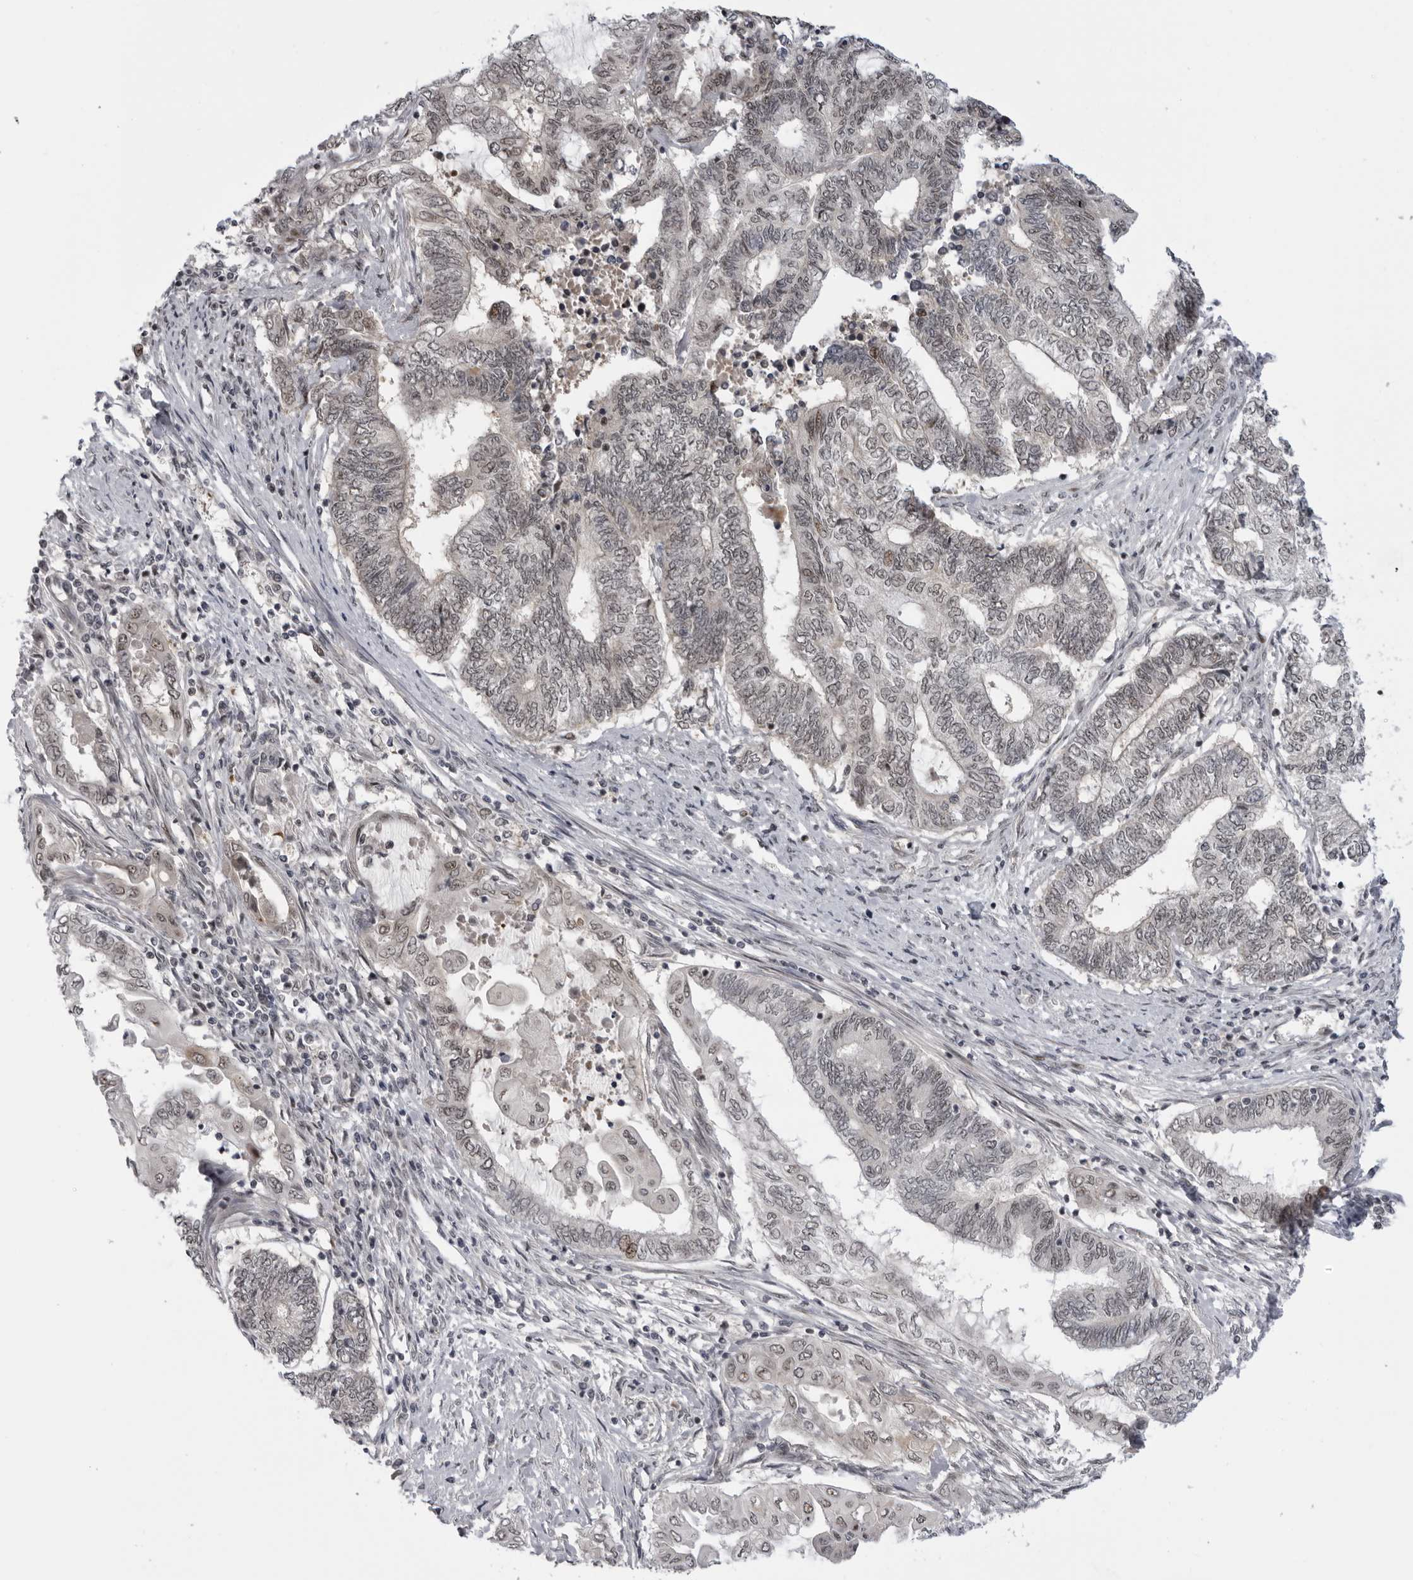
{"staining": {"intensity": "weak", "quantity": "25%-75%", "location": "nuclear"}, "tissue": "endometrial cancer", "cell_type": "Tumor cells", "image_type": "cancer", "snomed": [{"axis": "morphology", "description": "Adenocarcinoma, NOS"}, {"axis": "topography", "description": "Uterus"}, {"axis": "topography", "description": "Endometrium"}], "caption": "An immunohistochemistry (IHC) micrograph of tumor tissue is shown. Protein staining in brown highlights weak nuclear positivity in endometrial cancer (adenocarcinoma) within tumor cells.", "gene": "ALPK2", "patient": {"sex": "female", "age": 70}}